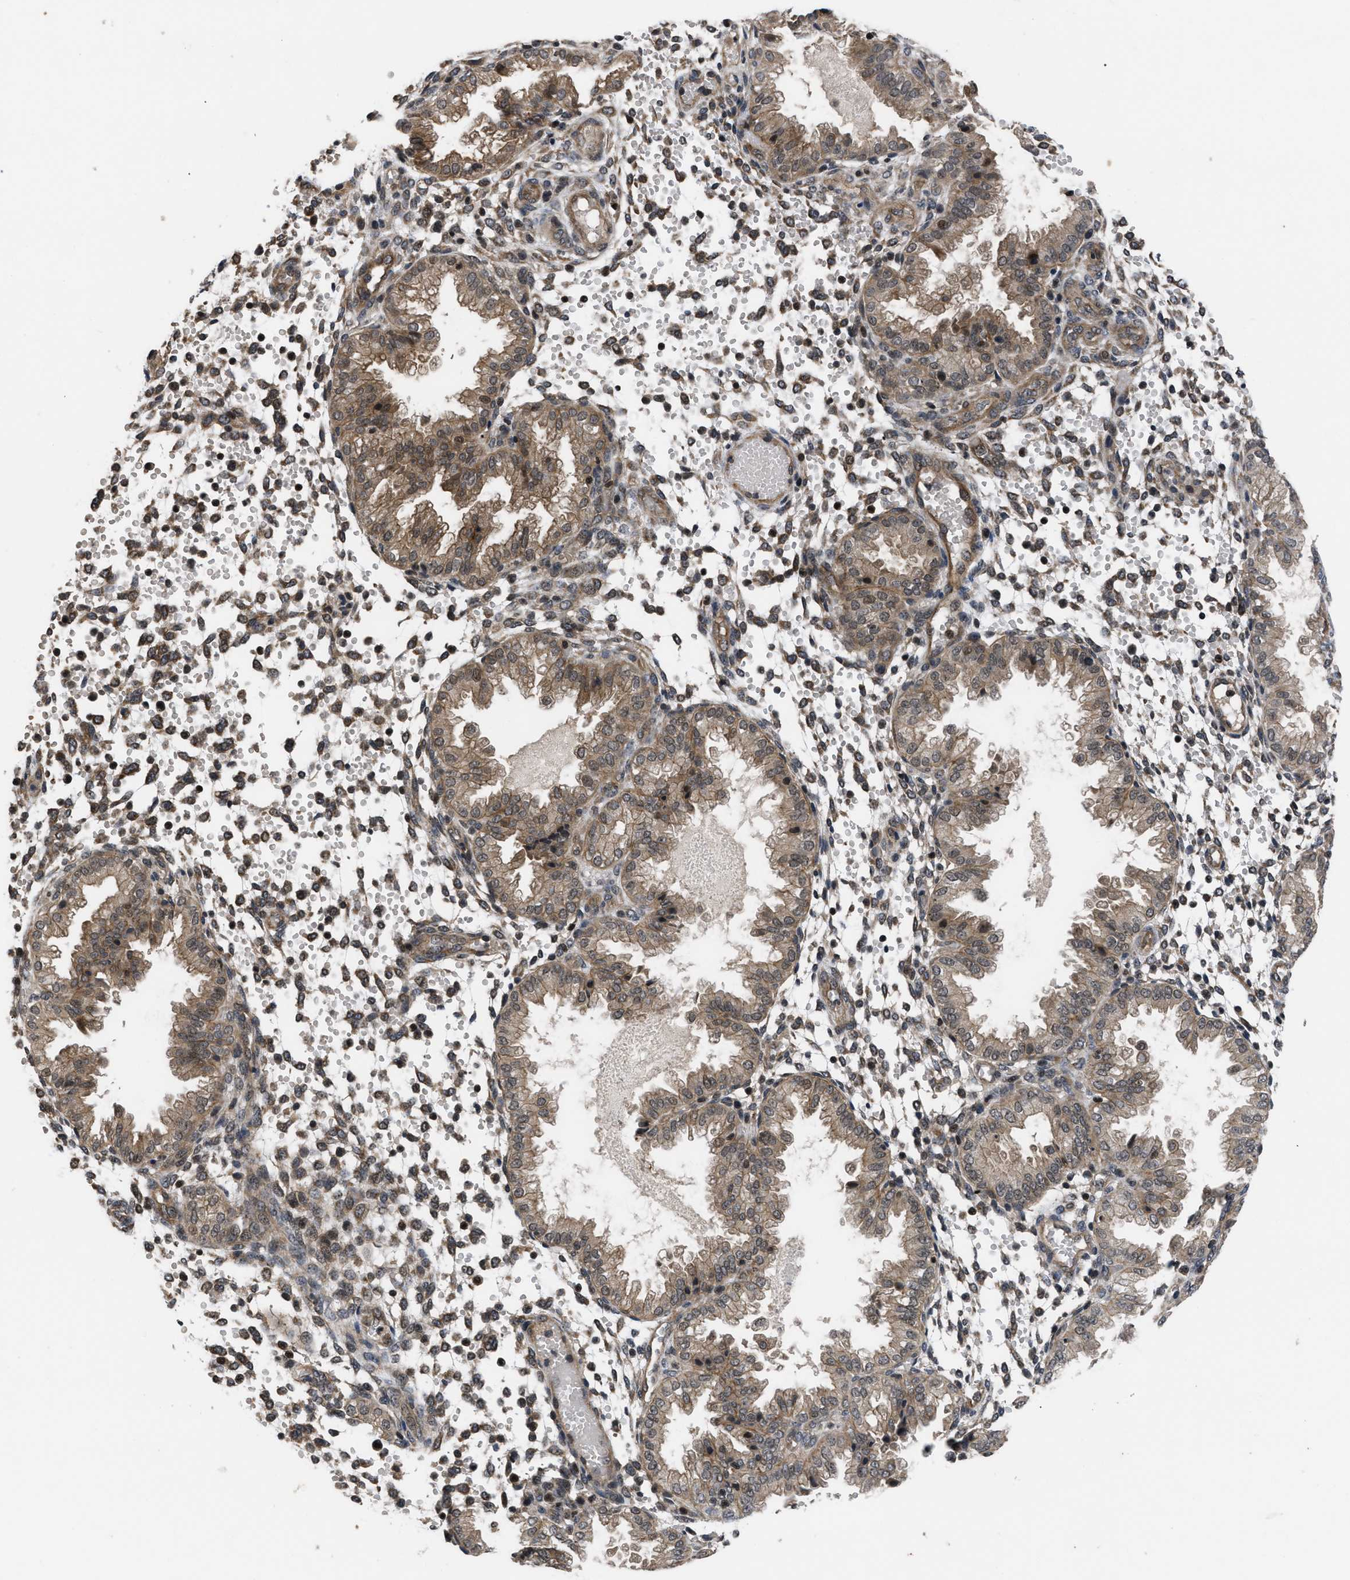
{"staining": {"intensity": "moderate", "quantity": "25%-75%", "location": "cytoplasmic/membranous"}, "tissue": "endometrium", "cell_type": "Cells in endometrial stroma", "image_type": "normal", "snomed": [{"axis": "morphology", "description": "Normal tissue, NOS"}, {"axis": "topography", "description": "Endometrium"}], "caption": "A high-resolution micrograph shows immunohistochemistry staining of normal endometrium, which displays moderate cytoplasmic/membranous positivity in about 25%-75% of cells in endometrial stroma.", "gene": "DNAJC14", "patient": {"sex": "female", "age": 33}}